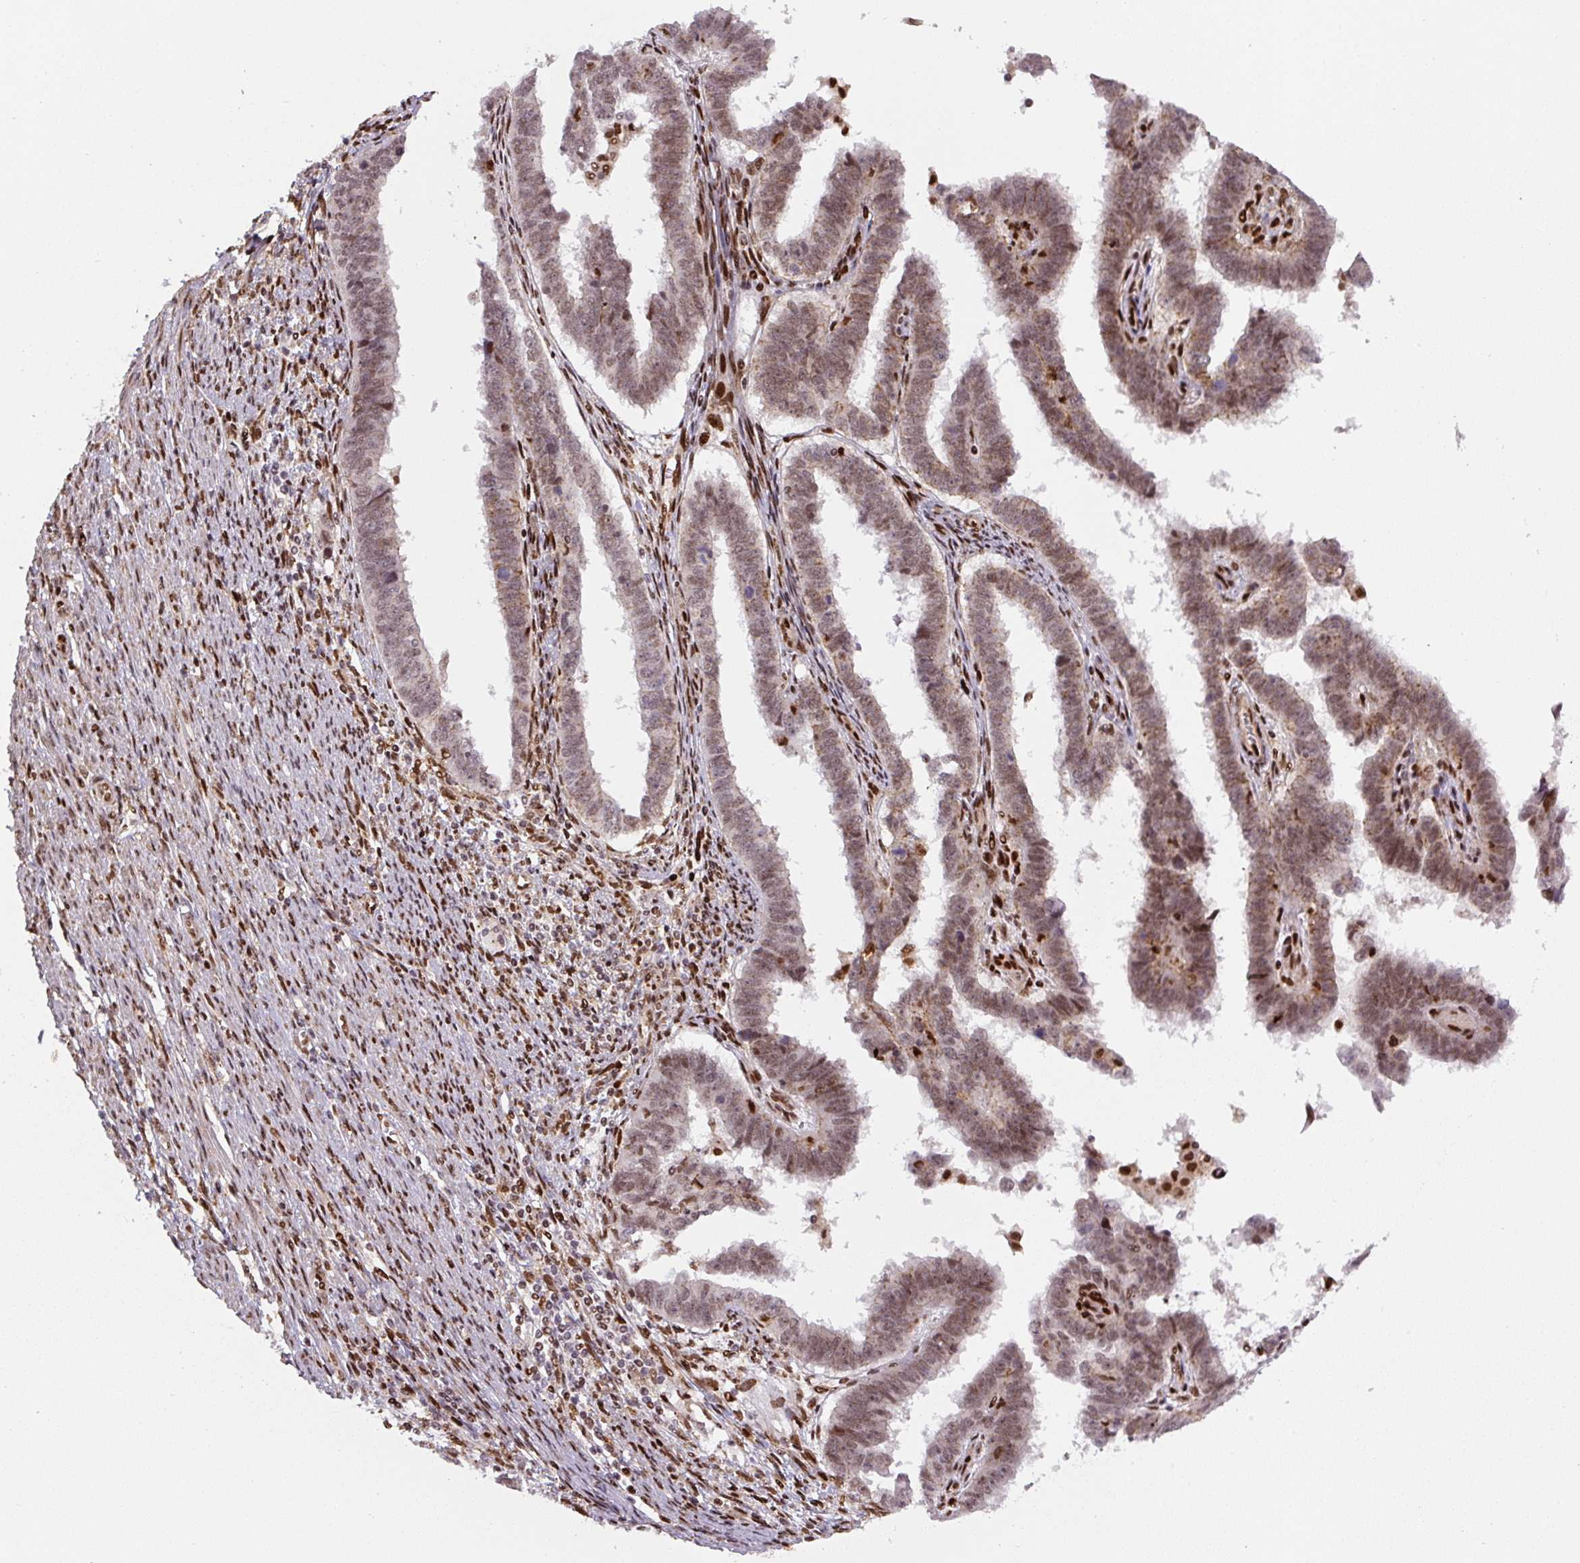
{"staining": {"intensity": "moderate", "quantity": ">75%", "location": "nuclear"}, "tissue": "endometrial cancer", "cell_type": "Tumor cells", "image_type": "cancer", "snomed": [{"axis": "morphology", "description": "Adenocarcinoma, NOS"}, {"axis": "topography", "description": "Endometrium"}], "caption": "There is medium levels of moderate nuclear expression in tumor cells of endometrial cancer, as demonstrated by immunohistochemical staining (brown color).", "gene": "PYDC2", "patient": {"sex": "female", "age": 75}}